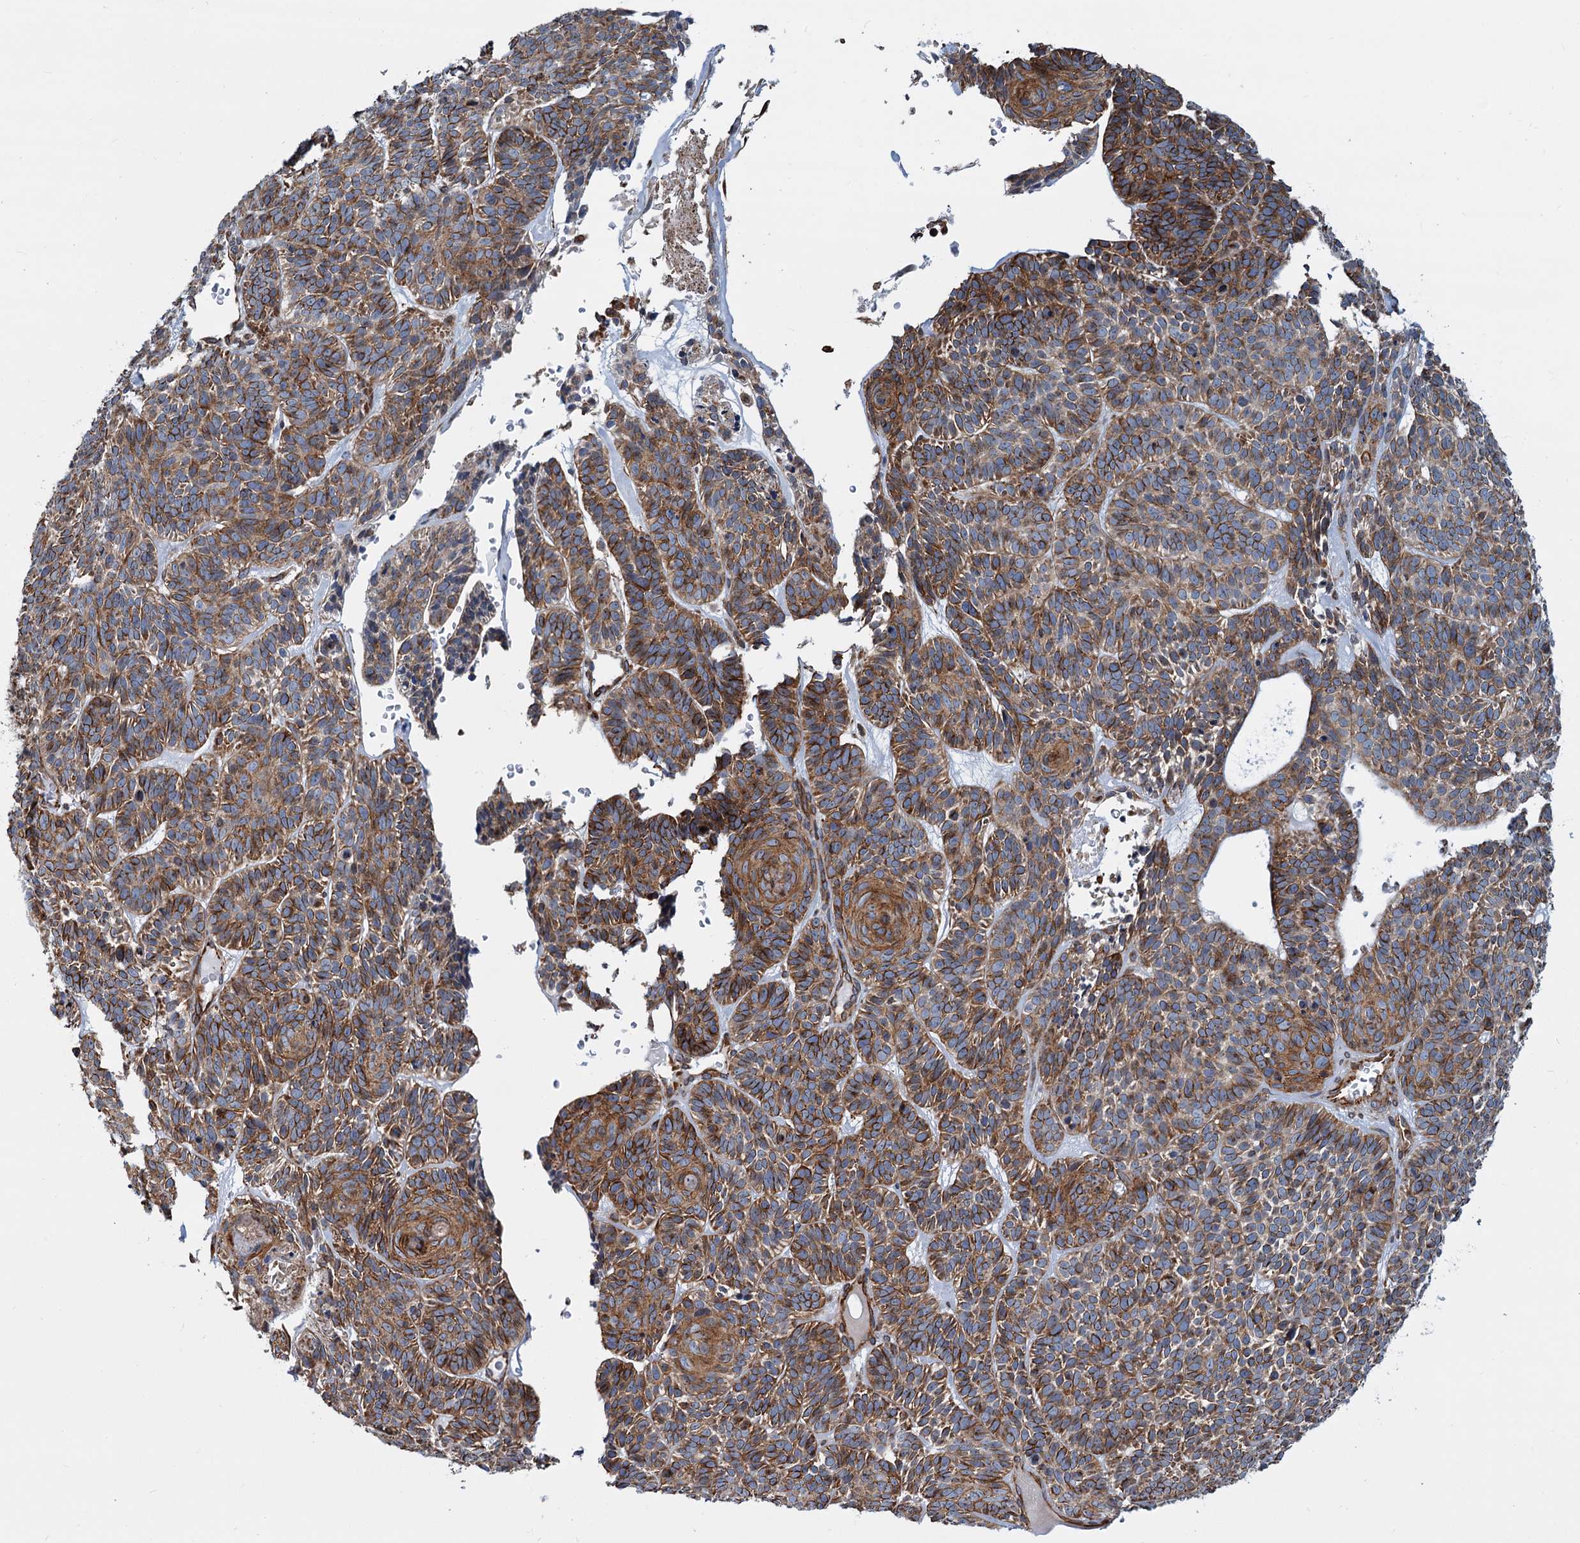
{"staining": {"intensity": "moderate", "quantity": ">75%", "location": "cytoplasmic/membranous"}, "tissue": "skin cancer", "cell_type": "Tumor cells", "image_type": "cancer", "snomed": [{"axis": "morphology", "description": "Basal cell carcinoma"}, {"axis": "topography", "description": "Skin"}], "caption": "A brown stain labels moderate cytoplasmic/membranous positivity of a protein in human skin basal cell carcinoma tumor cells. Using DAB (3,3'-diaminobenzidine) (brown) and hematoxylin (blue) stains, captured at high magnification using brightfield microscopy.", "gene": "PSEN1", "patient": {"sex": "male", "age": 85}}